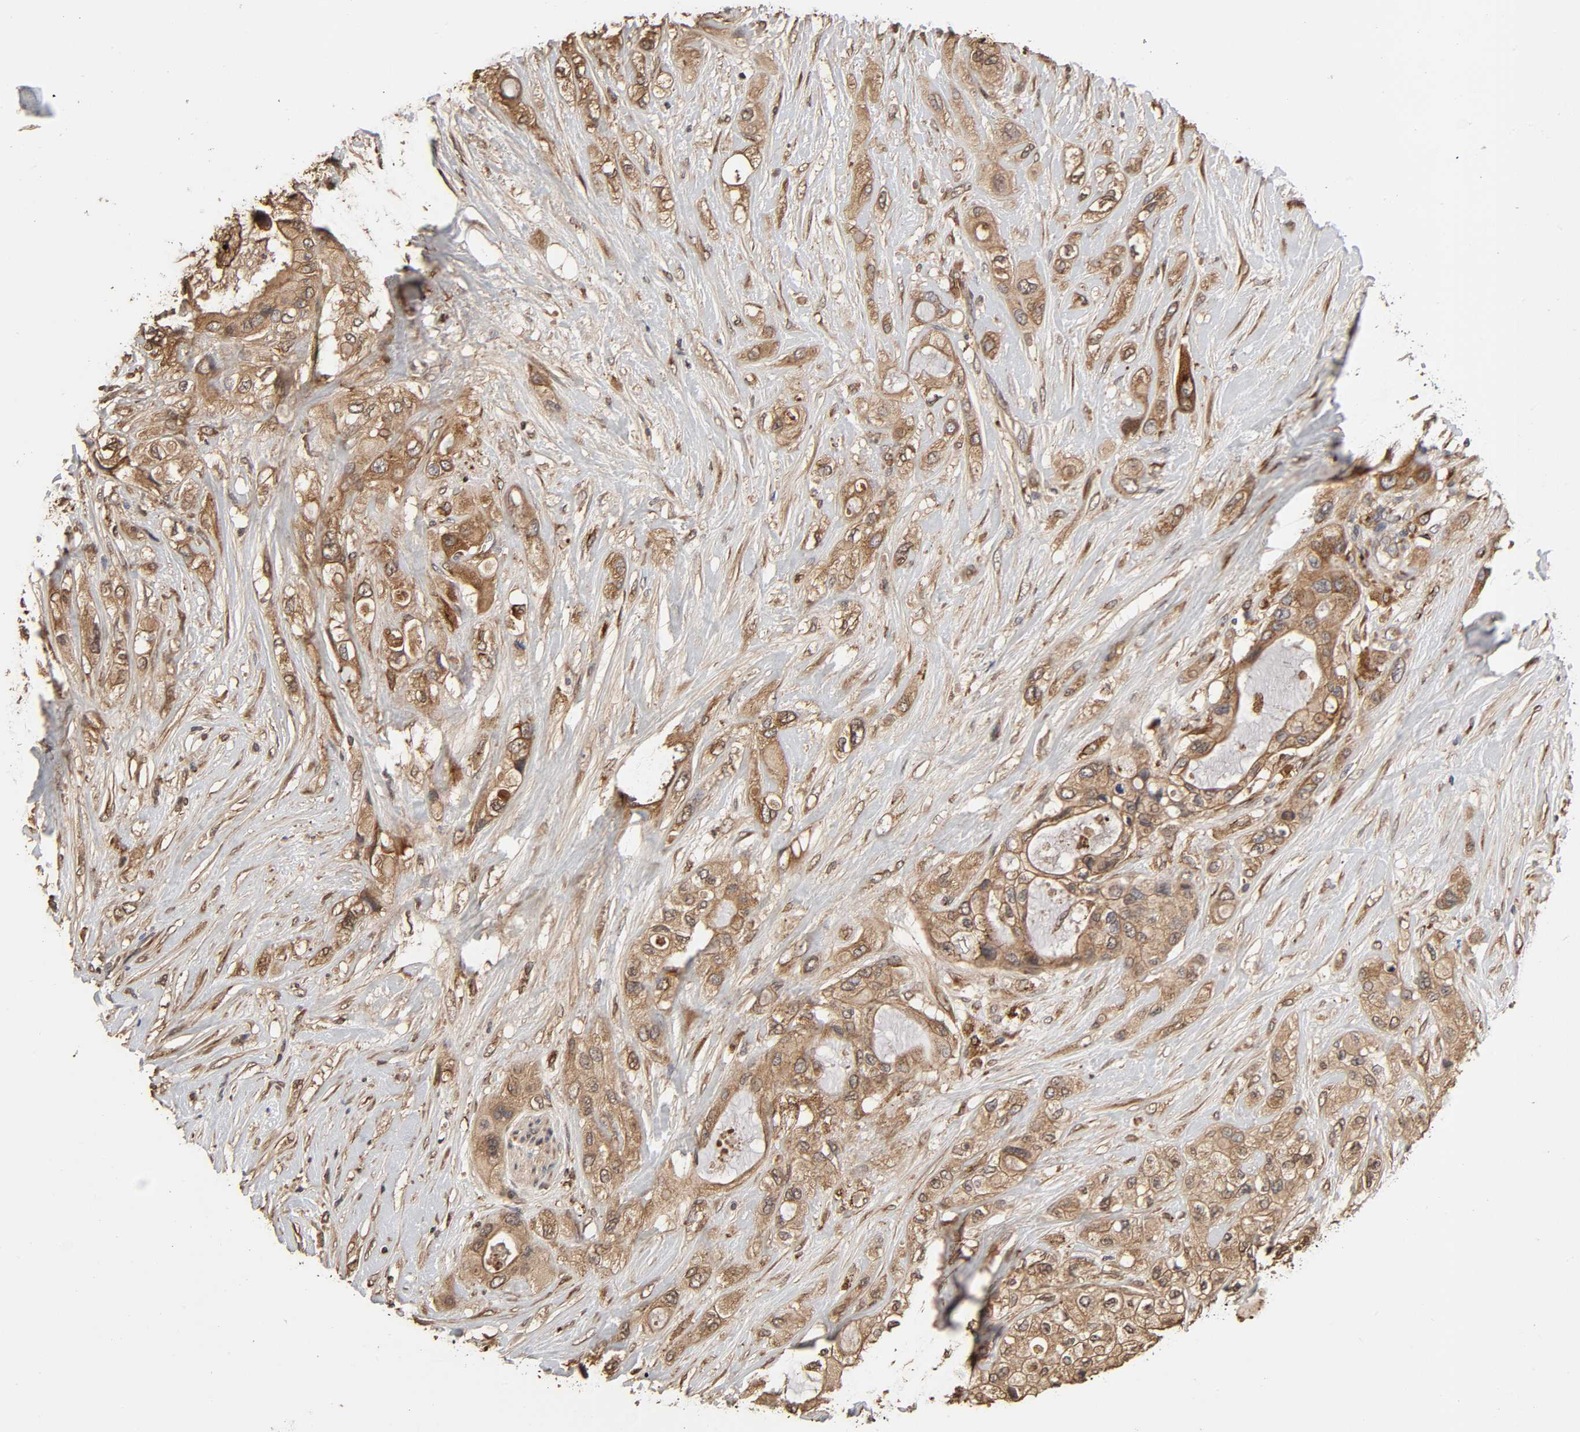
{"staining": {"intensity": "moderate", "quantity": ">75%", "location": "cytoplasmic/membranous"}, "tissue": "pancreatic cancer", "cell_type": "Tumor cells", "image_type": "cancer", "snomed": [{"axis": "morphology", "description": "Adenocarcinoma, NOS"}, {"axis": "topography", "description": "Pancreas"}], "caption": "A photomicrograph of pancreatic adenocarcinoma stained for a protein shows moderate cytoplasmic/membranous brown staining in tumor cells. Ihc stains the protein in brown and the nuclei are stained blue.", "gene": "GNPTG", "patient": {"sex": "female", "age": 59}}